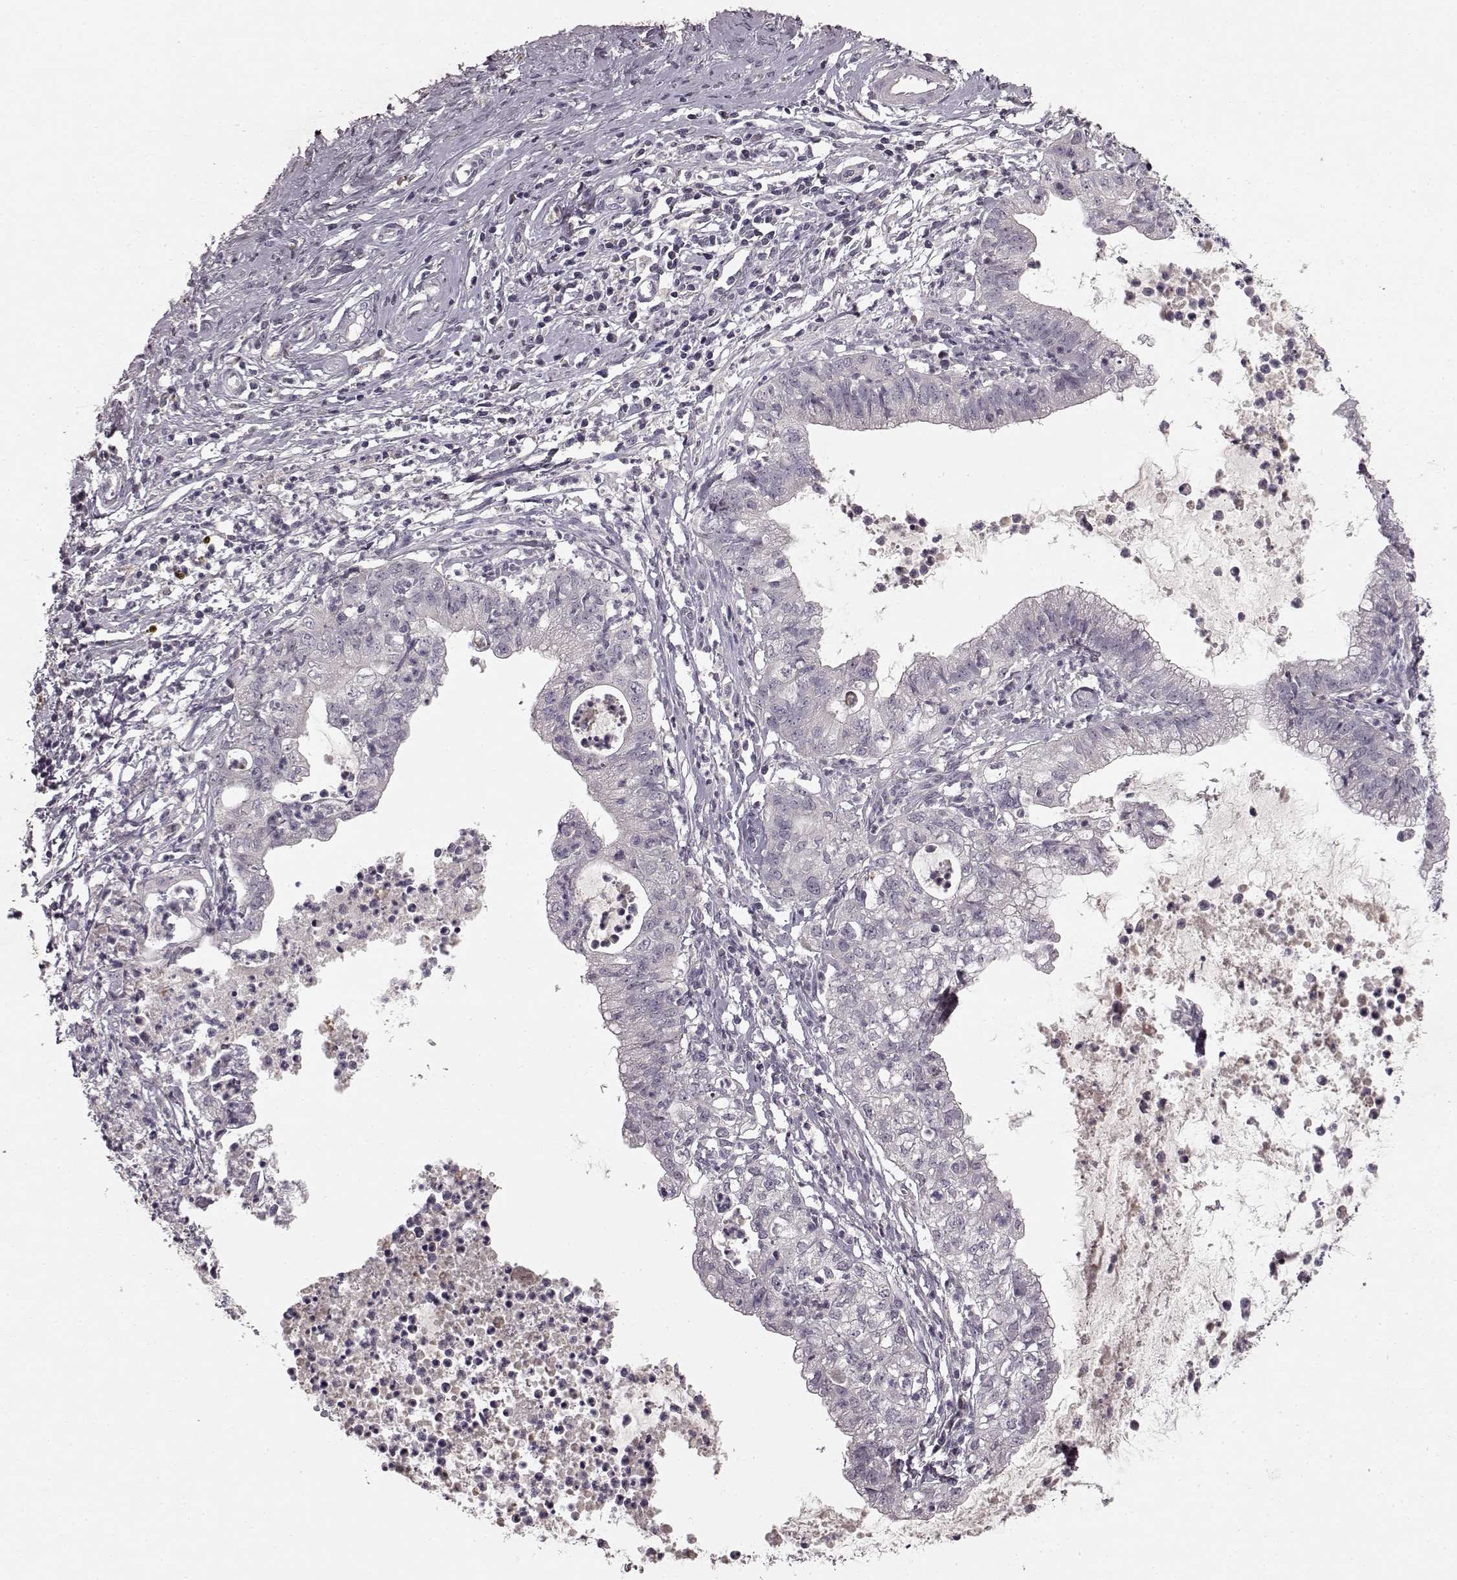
{"staining": {"intensity": "negative", "quantity": "none", "location": "none"}, "tissue": "cervical cancer", "cell_type": "Tumor cells", "image_type": "cancer", "snomed": [{"axis": "morphology", "description": "Normal tissue, NOS"}, {"axis": "morphology", "description": "Adenocarcinoma, NOS"}, {"axis": "topography", "description": "Cervix"}], "caption": "Photomicrograph shows no significant protein expression in tumor cells of cervical cancer (adenocarcinoma).", "gene": "SLC22A18", "patient": {"sex": "female", "age": 38}}